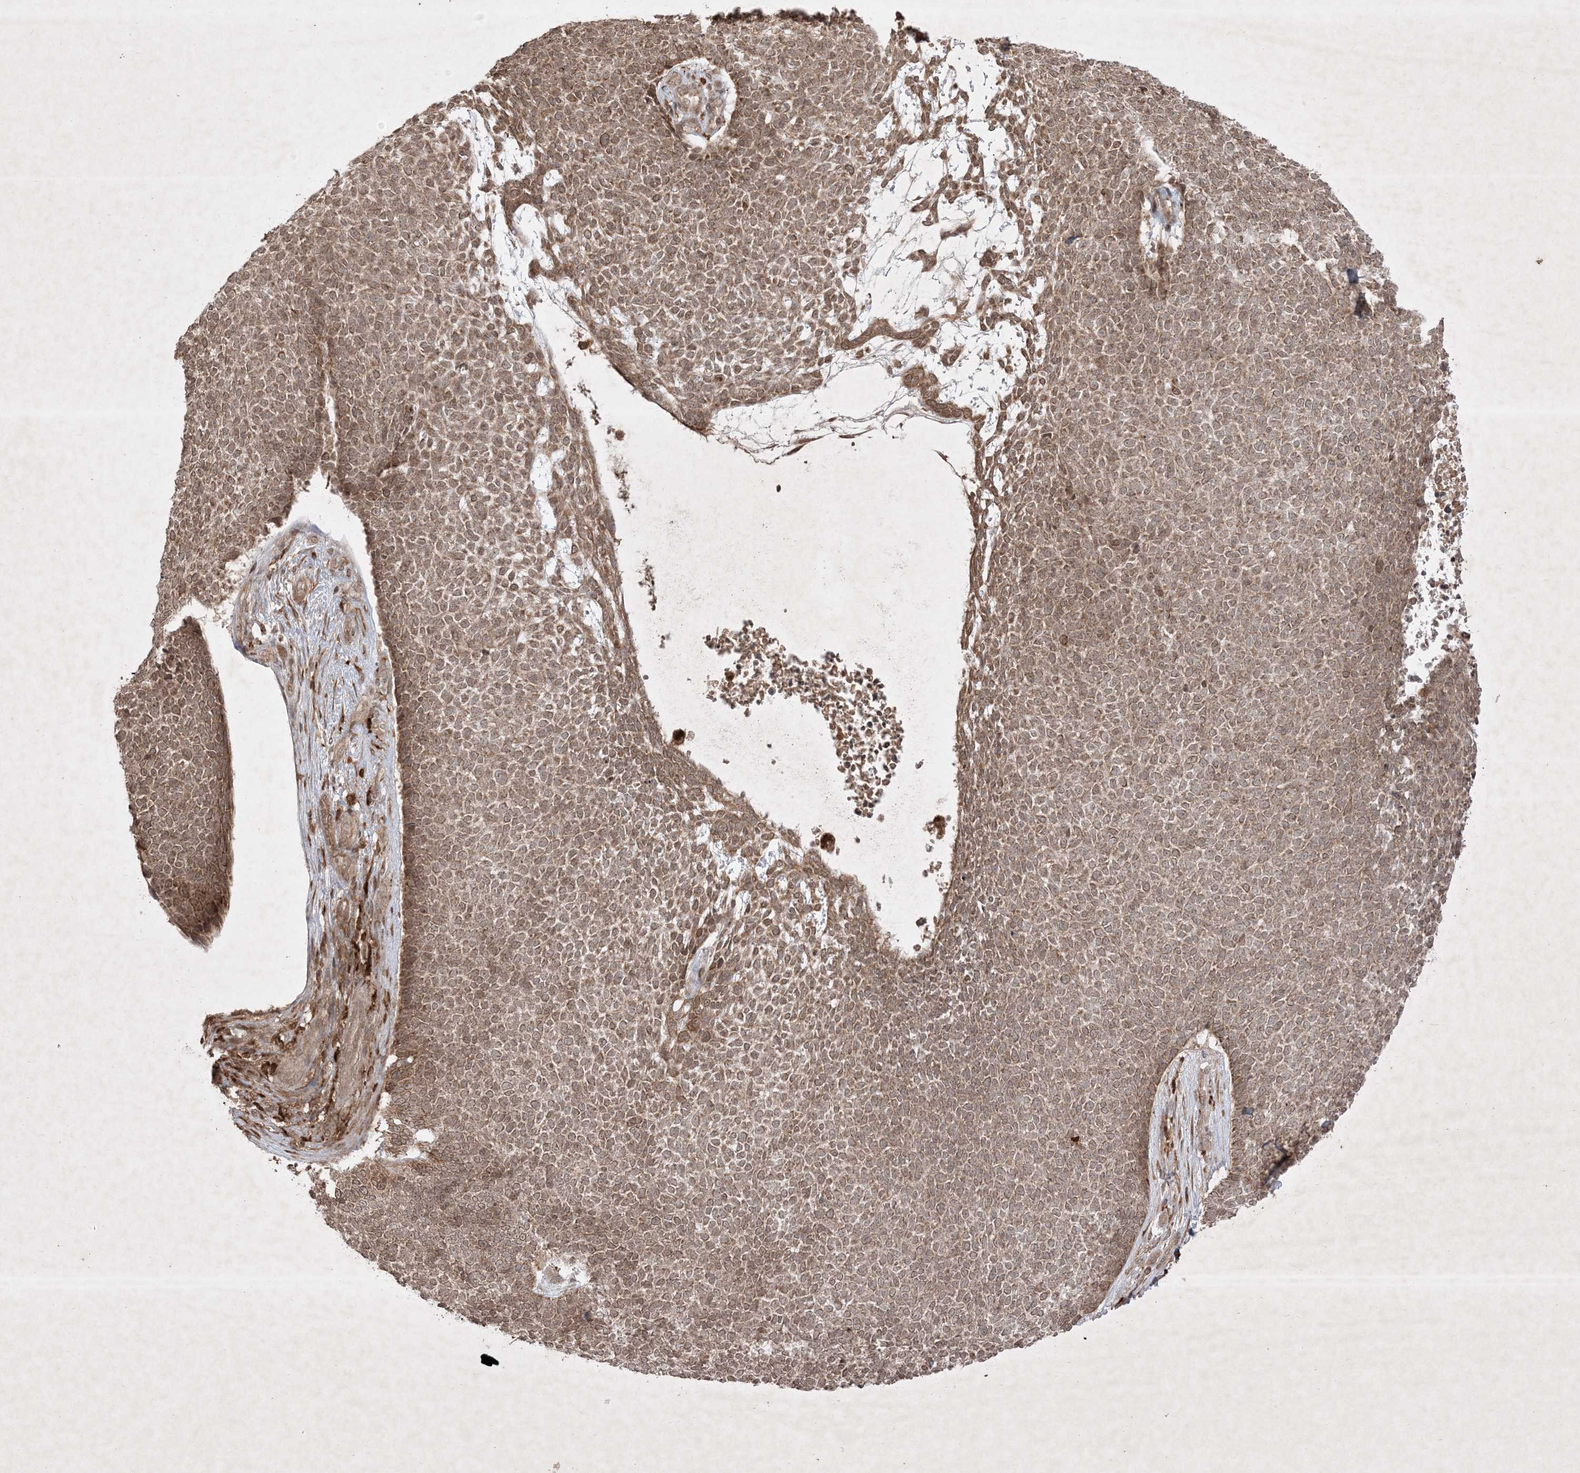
{"staining": {"intensity": "moderate", "quantity": ">75%", "location": "cytoplasmic/membranous"}, "tissue": "skin cancer", "cell_type": "Tumor cells", "image_type": "cancer", "snomed": [{"axis": "morphology", "description": "Basal cell carcinoma"}, {"axis": "topography", "description": "Skin"}], "caption": "Immunohistochemical staining of skin cancer reveals moderate cytoplasmic/membranous protein positivity in approximately >75% of tumor cells. The staining is performed using DAB (3,3'-diaminobenzidine) brown chromogen to label protein expression. The nuclei are counter-stained blue using hematoxylin.", "gene": "PTK6", "patient": {"sex": "female", "age": 84}}